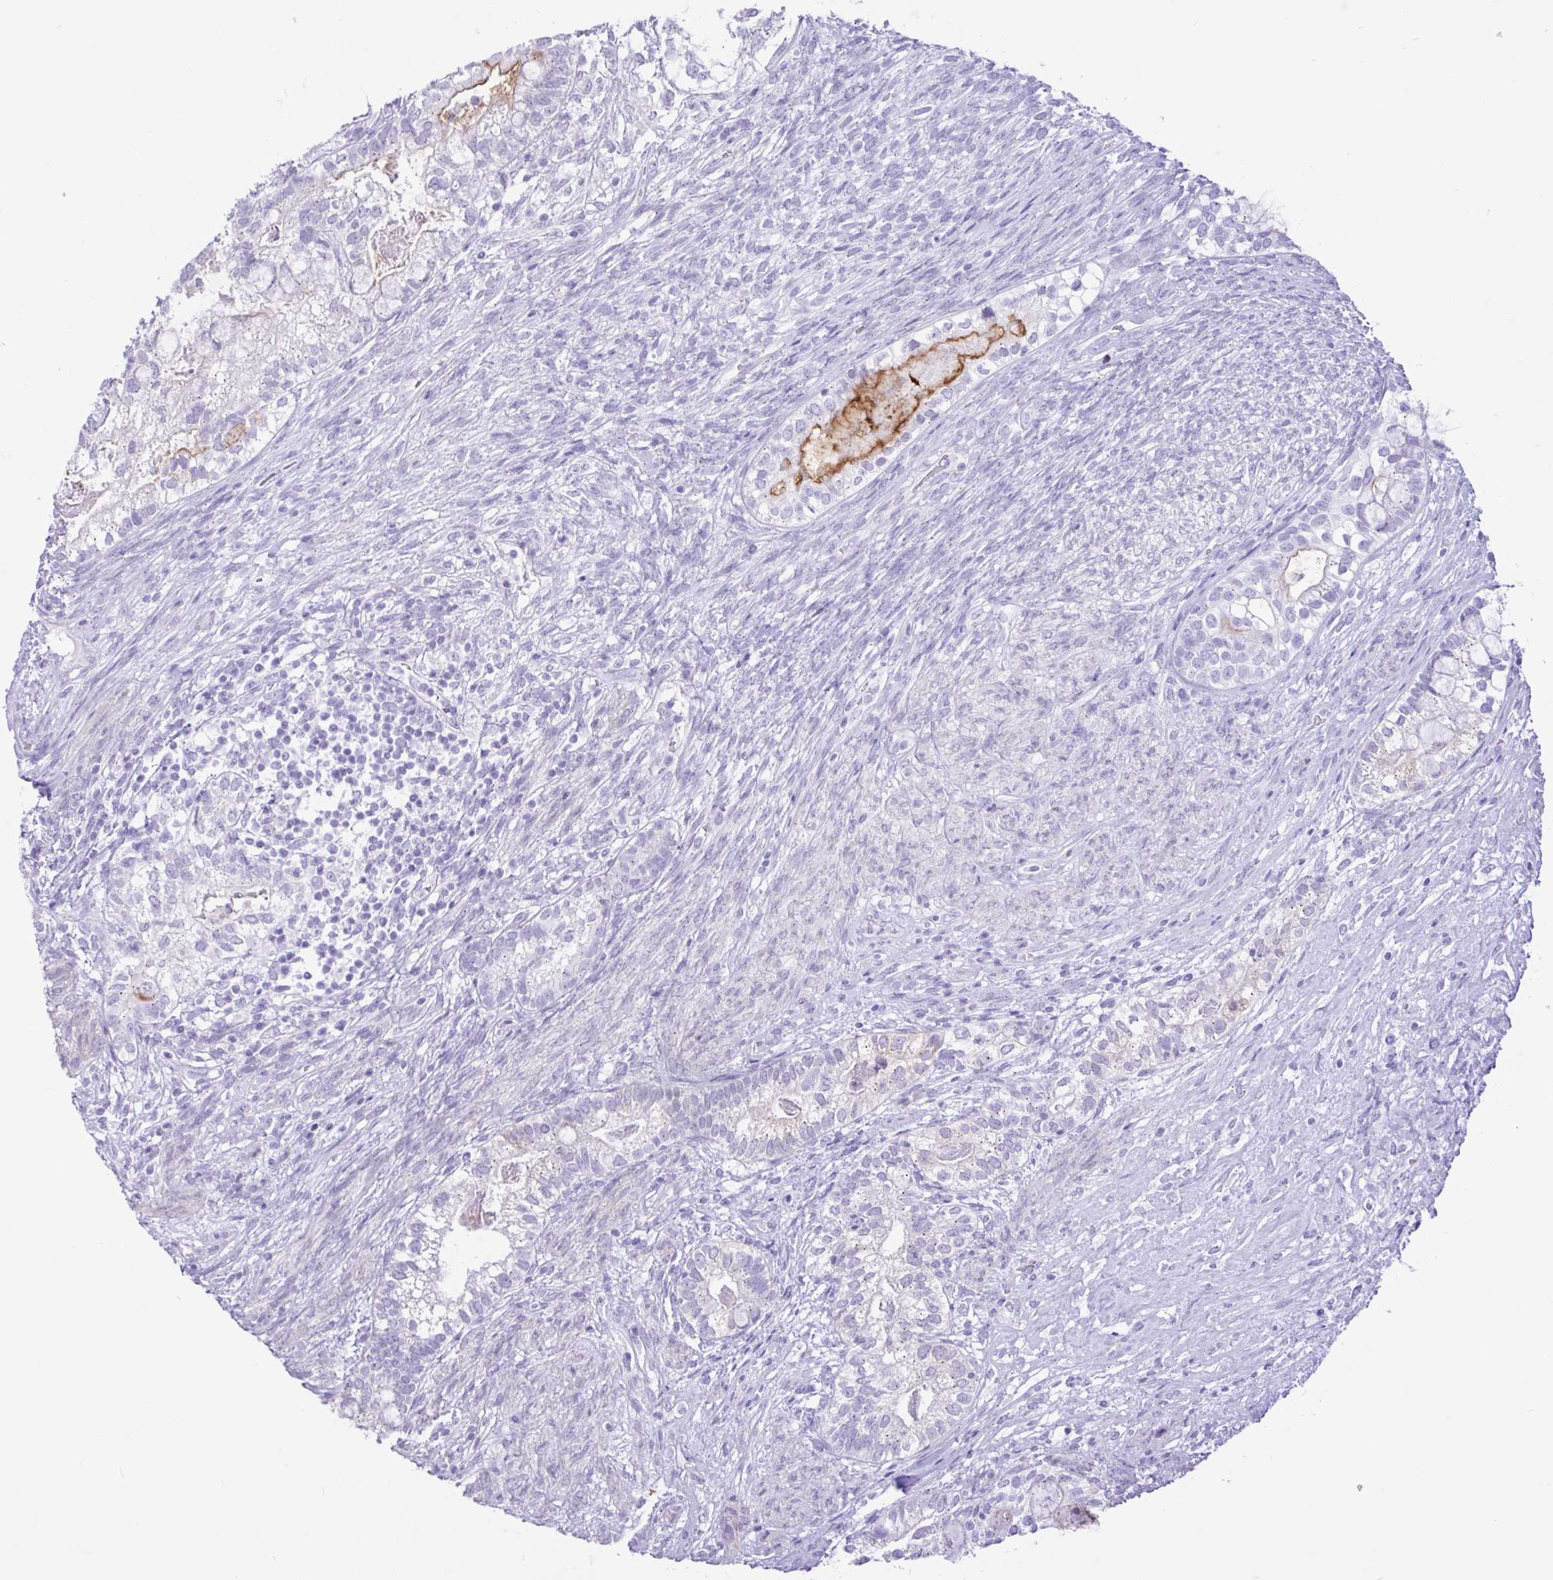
{"staining": {"intensity": "negative", "quantity": "none", "location": "none"}, "tissue": "testis cancer", "cell_type": "Tumor cells", "image_type": "cancer", "snomed": [{"axis": "morphology", "description": "Seminoma, NOS"}, {"axis": "morphology", "description": "Carcinoma, Embryonal, NOS"}, {"axis": "topography", "description": "Testis"}], "caption": "The IHC micrograph has no significant expression in tumor cells of embryonal carcinoma (testis) tissue.", "gene": "REEP1", "patient": {"sex": "male", "age": 41}}